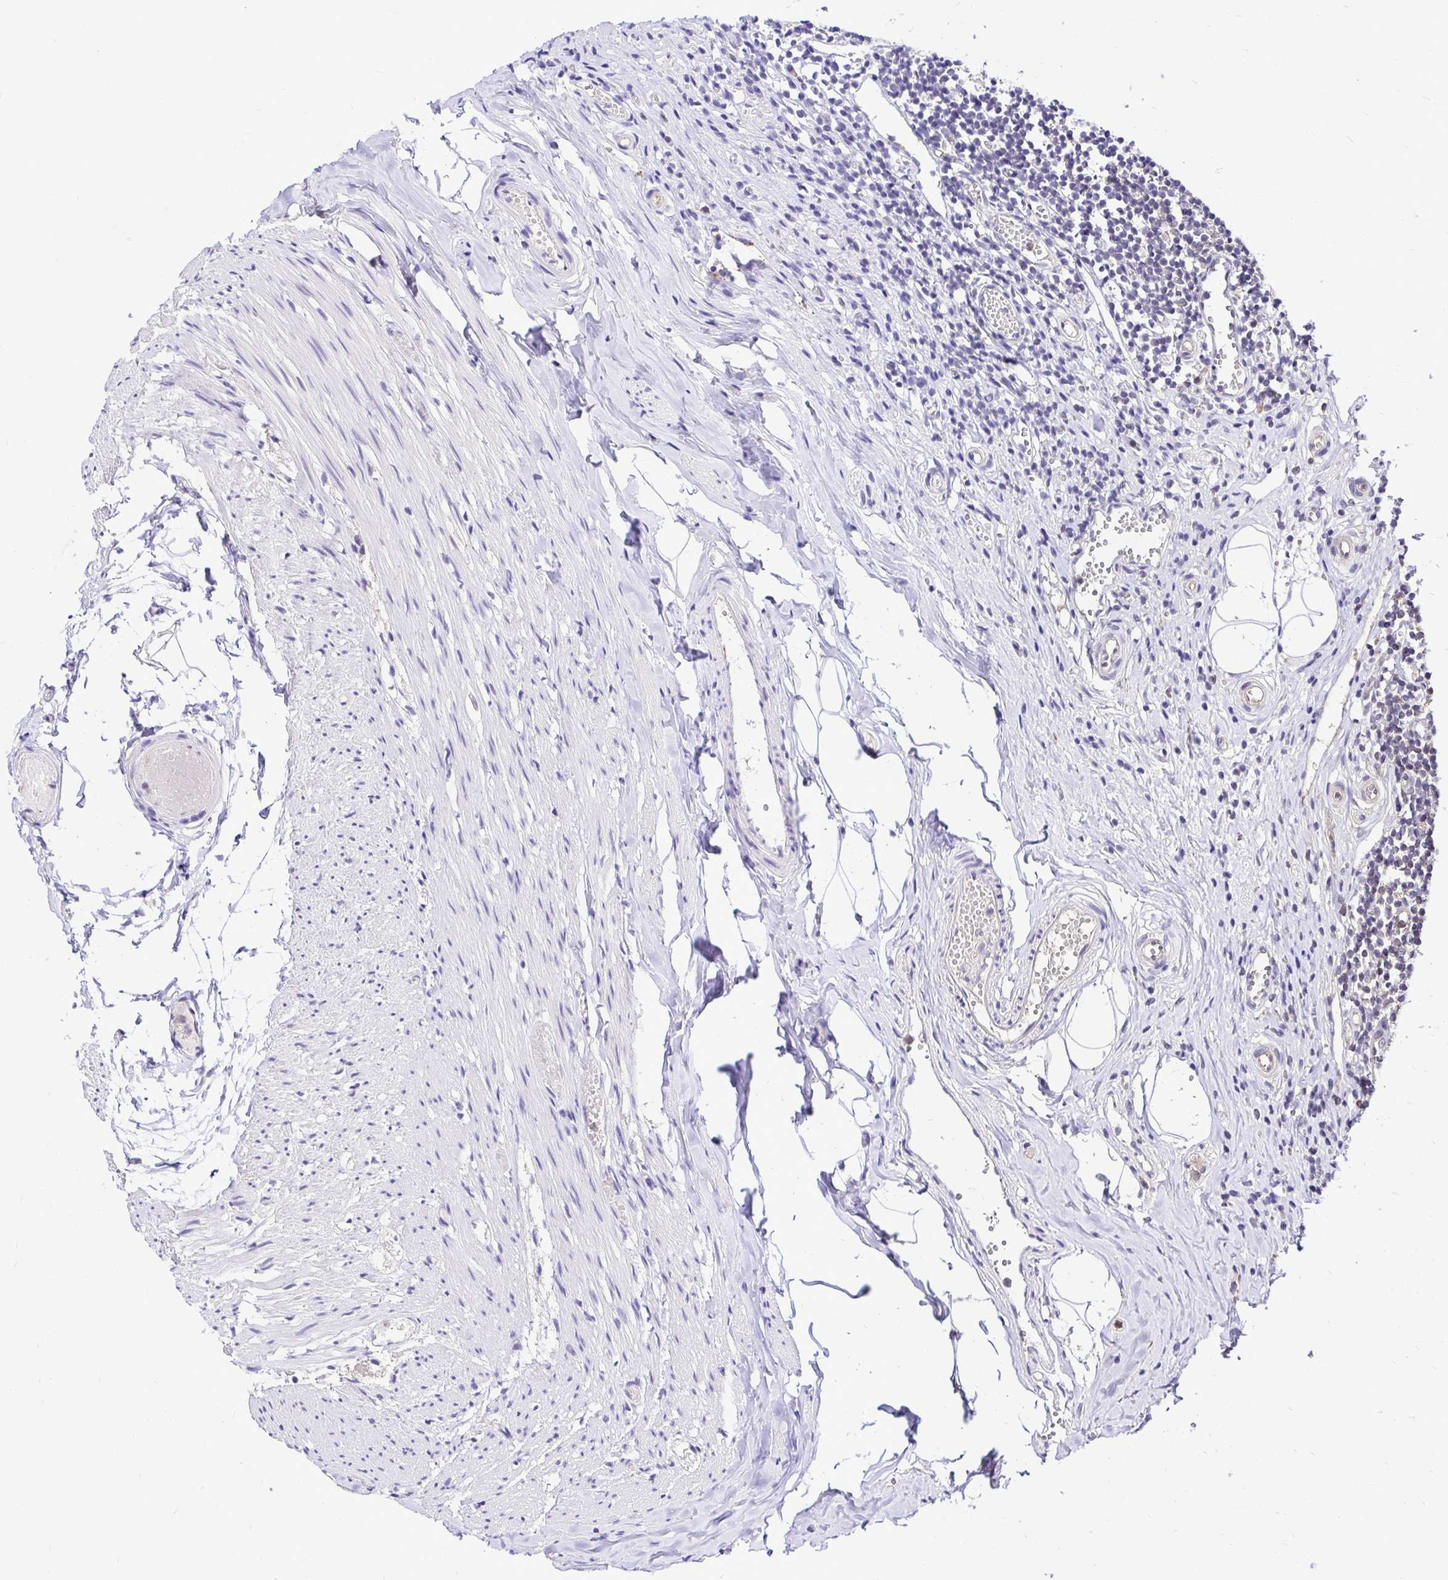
{"staining": {"intensity": "moderate", "quantity": "25%-75%", "location": "cytoplasmic/membranous"}, "tissue": "appendix", "cell_type": "Glandular cells", "image_type": "normal", "snomed": [{"axis": "morphology", "description": "Normal tissue, NOS"}, {"axis": "topography", "description": "Appendix"}], "caption": "Protein analysis of benign appendix displays moderate cytoplasmic/membranous staining in about 25%-75% of glandular cells.", "gene": "UBE2M", "patient": {"sex": "female", "age": 17}}